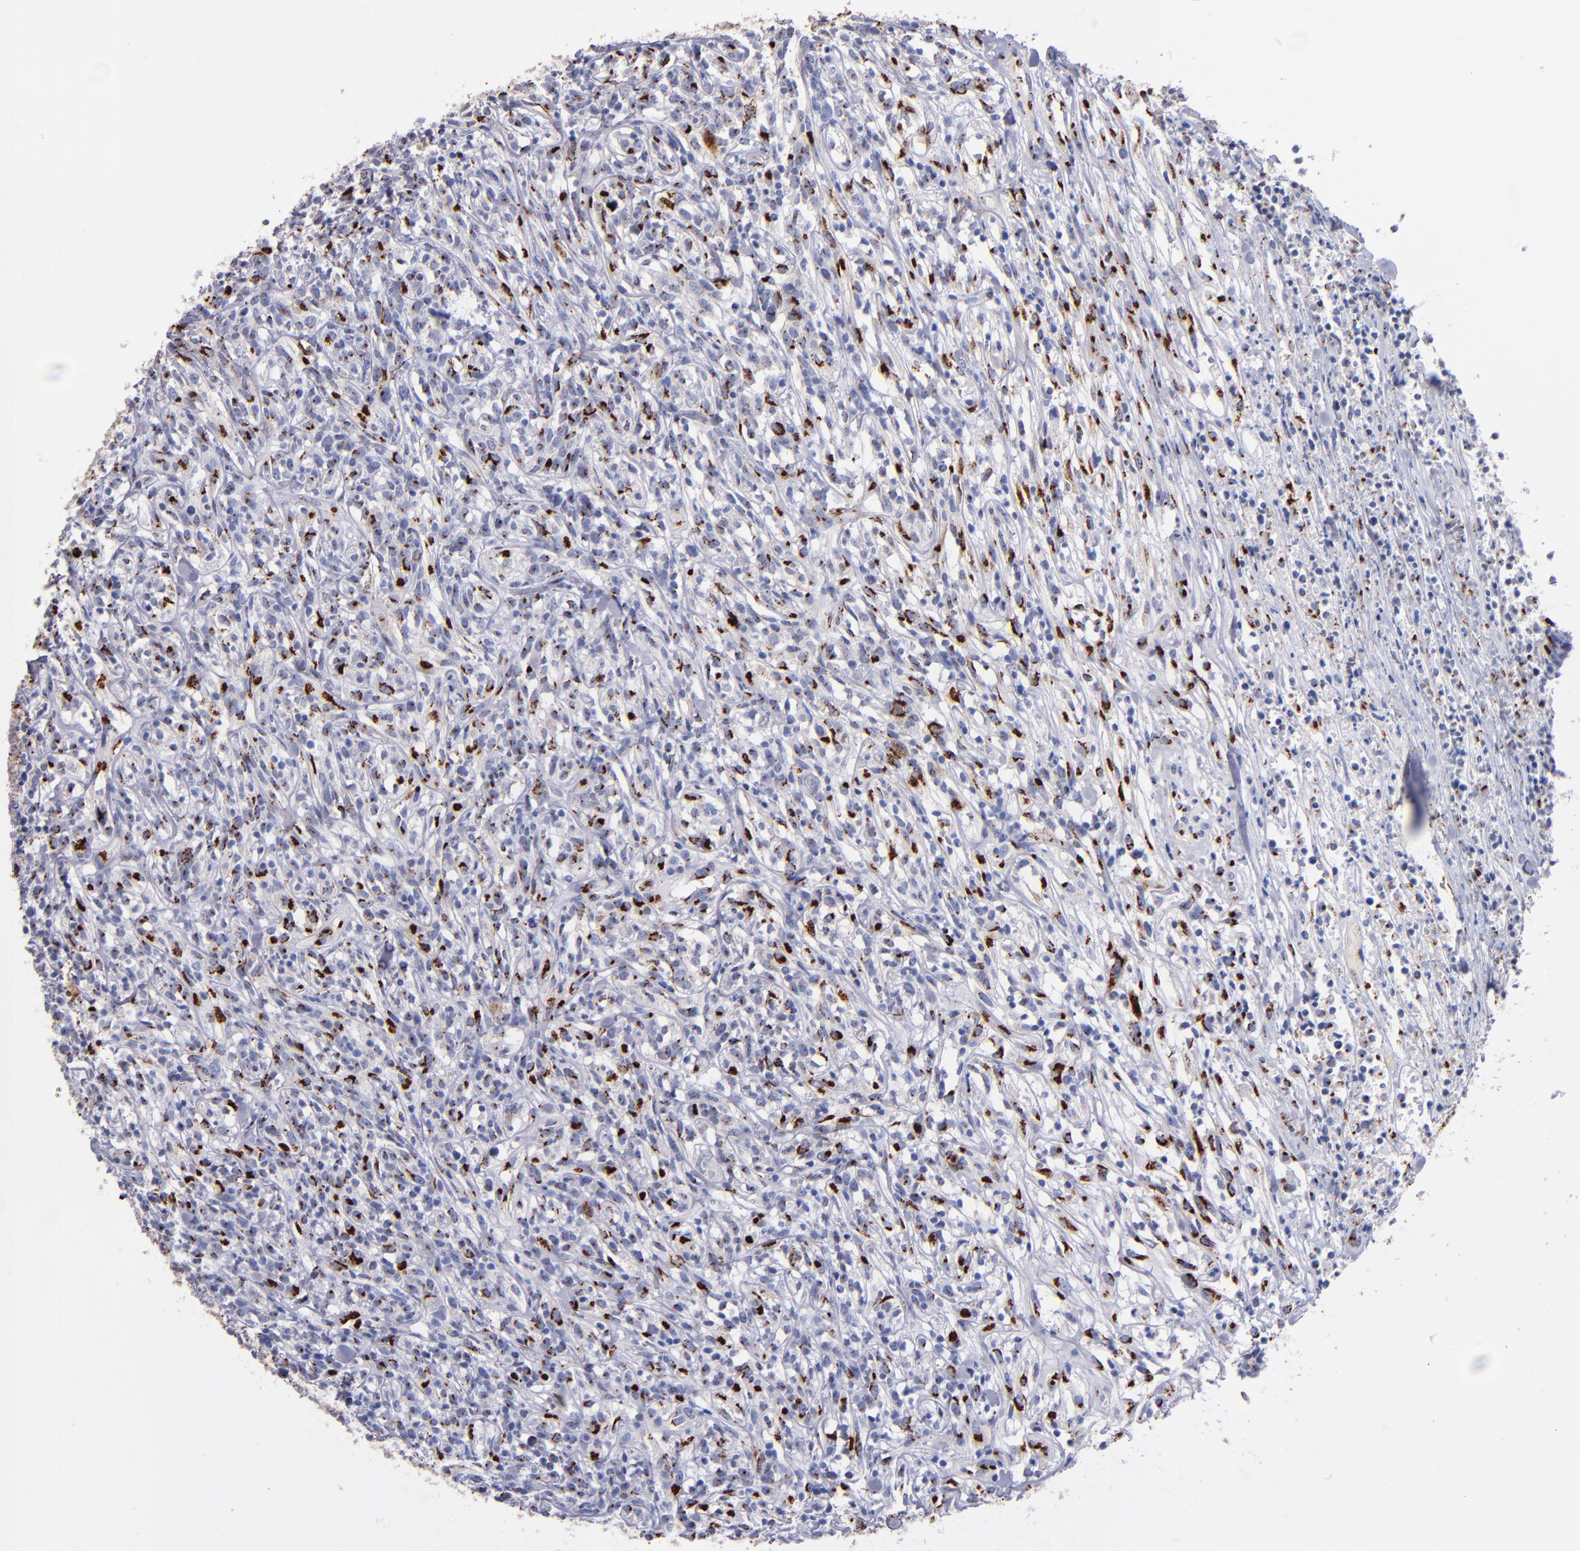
{"staining": {"intensity": "strong", "quantity": "25%-75%", "location": "cytoplasmic/membranous"}, "tissue": "lymphoma", "cell_type": "Tumor cells", "image_type": "cancer", "snomed": [{"axis": "morphology", "description": "Malignant lymphoma, non-Hodgkin's type, High grade"}, {"axis": "topography", "description": "Lymph node"}], "caption": "Immunohistochemistry photomicrograph of neoplastic tissue: human high-grade malignant lymphoma, non-Hodgkin's type stained using immunohistochemistry reveals high levels of strong protein expression localized specifically in the cytoplasmic/membranous of tumor cells, appearing as a cytoplasmic/membranous brown color.", "gene": "GOLIM4", "patient": {"sex": "female", "age": 73}}